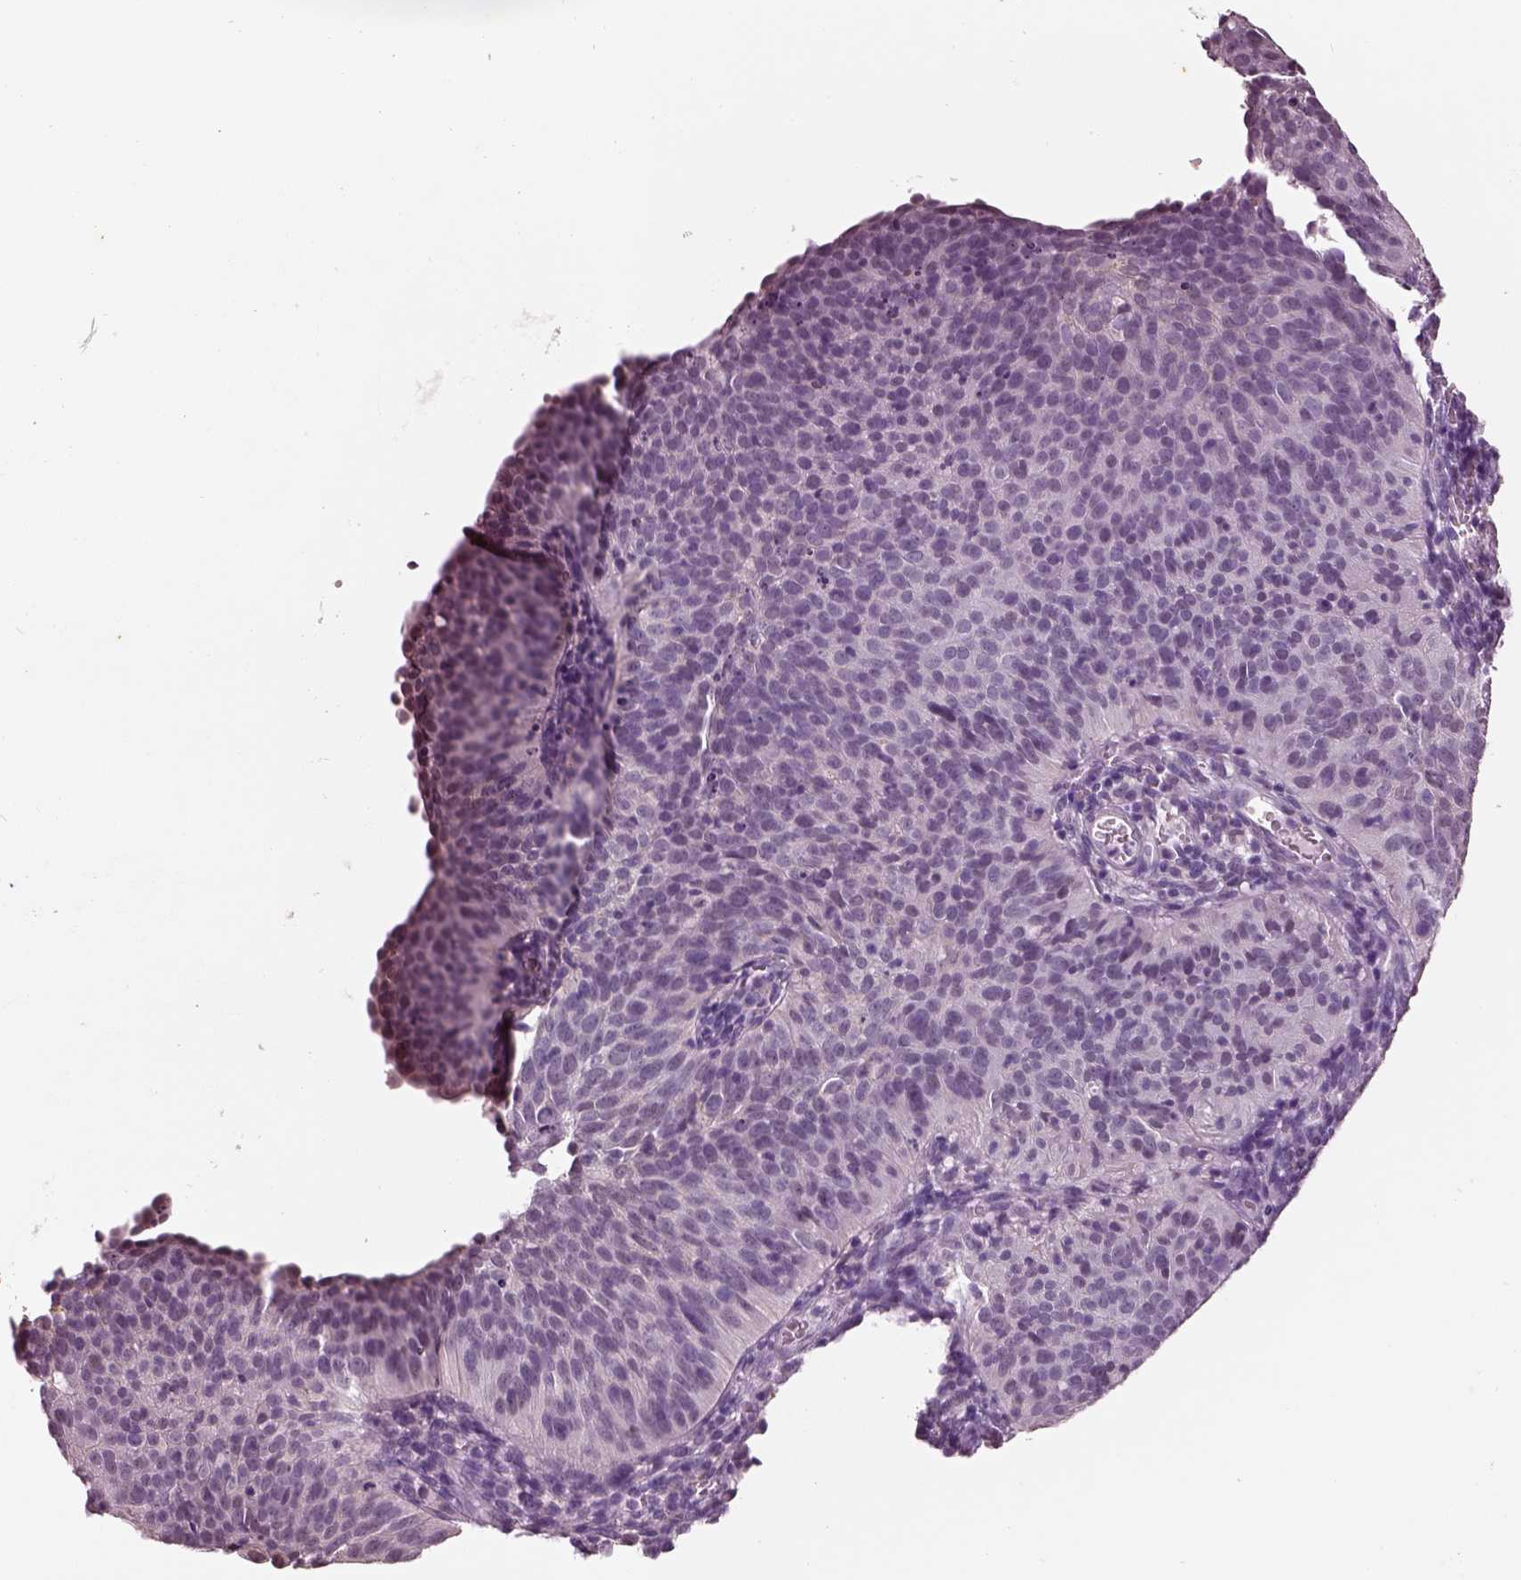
{"staining": {"intensity": "negative", "quantity": "none", "location": "none"}, "tissue": "cervical cancer", "cell_type": "Tumor cells", "image_type": "cancer", "snomed": [{"axis": "morphology", "description": "Squamous cell carcinoma, NOS"}, {"axis": "topography", "description": "Cervix"}], "caption": "Immunohistochemistry photomicrograph of cervical cancer stained for a protein (brown), which reveals no staining in tumor cells.", "gene": "ELSPBP1", "patient": {"sex": "female", "age": 39}}